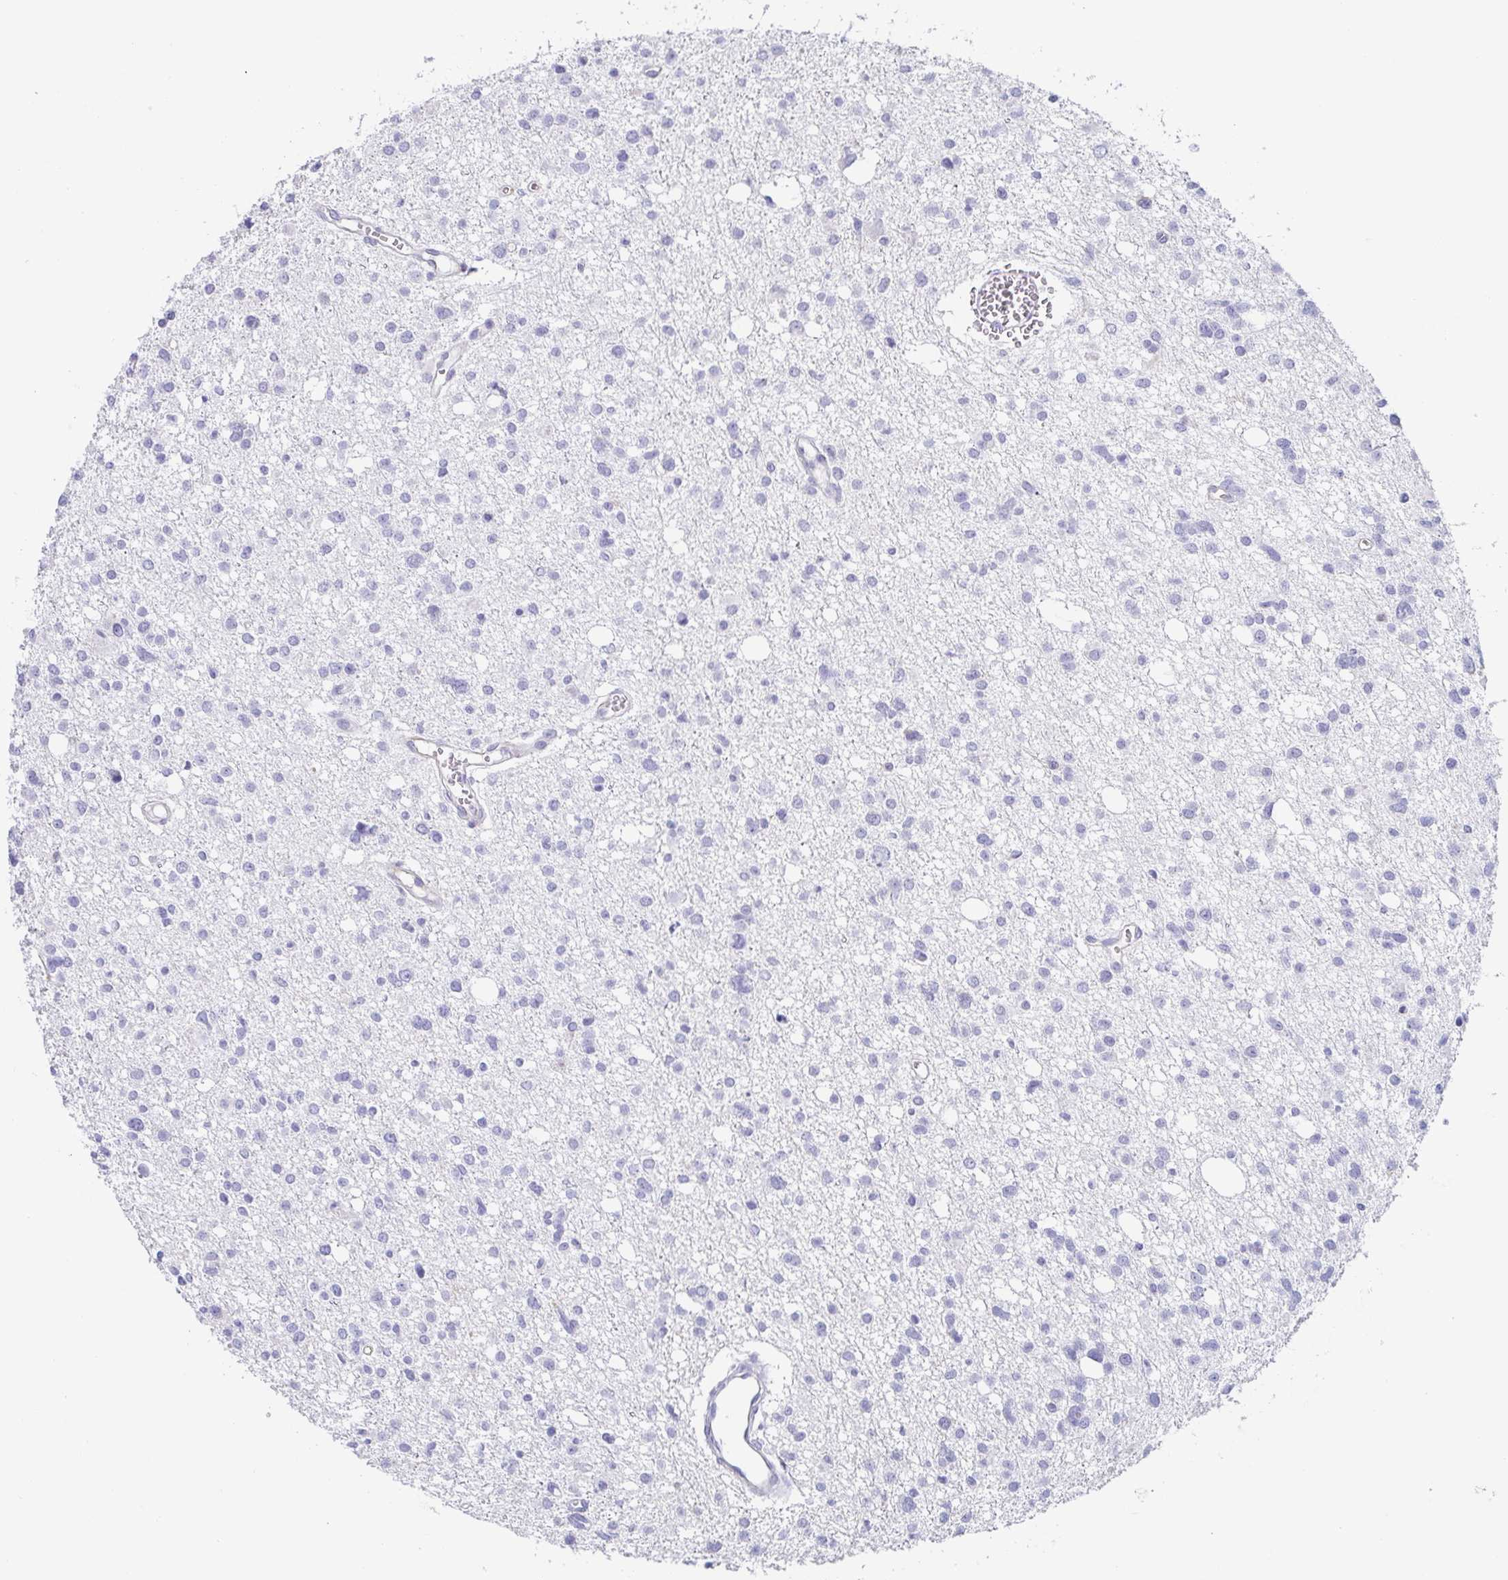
{"staining": {"intensity": "negative", "quantity": "none", "location": "none"}, "tissue": "glioma", "cell_type": "Tumor cells", "image_type": "cancer", "snomed": [{"axis": "morphology", "description": "Glioma, malignant, High grade"}, {"axis": "topography", "description": "Brain"}], "caption": "High power microscopy micrograph of an IHC image of malignant high-grade glioma, revealing no significant expression in tumor cells.", "gene": "PRR27", "patient": {"sex": "male", "age": 23}}